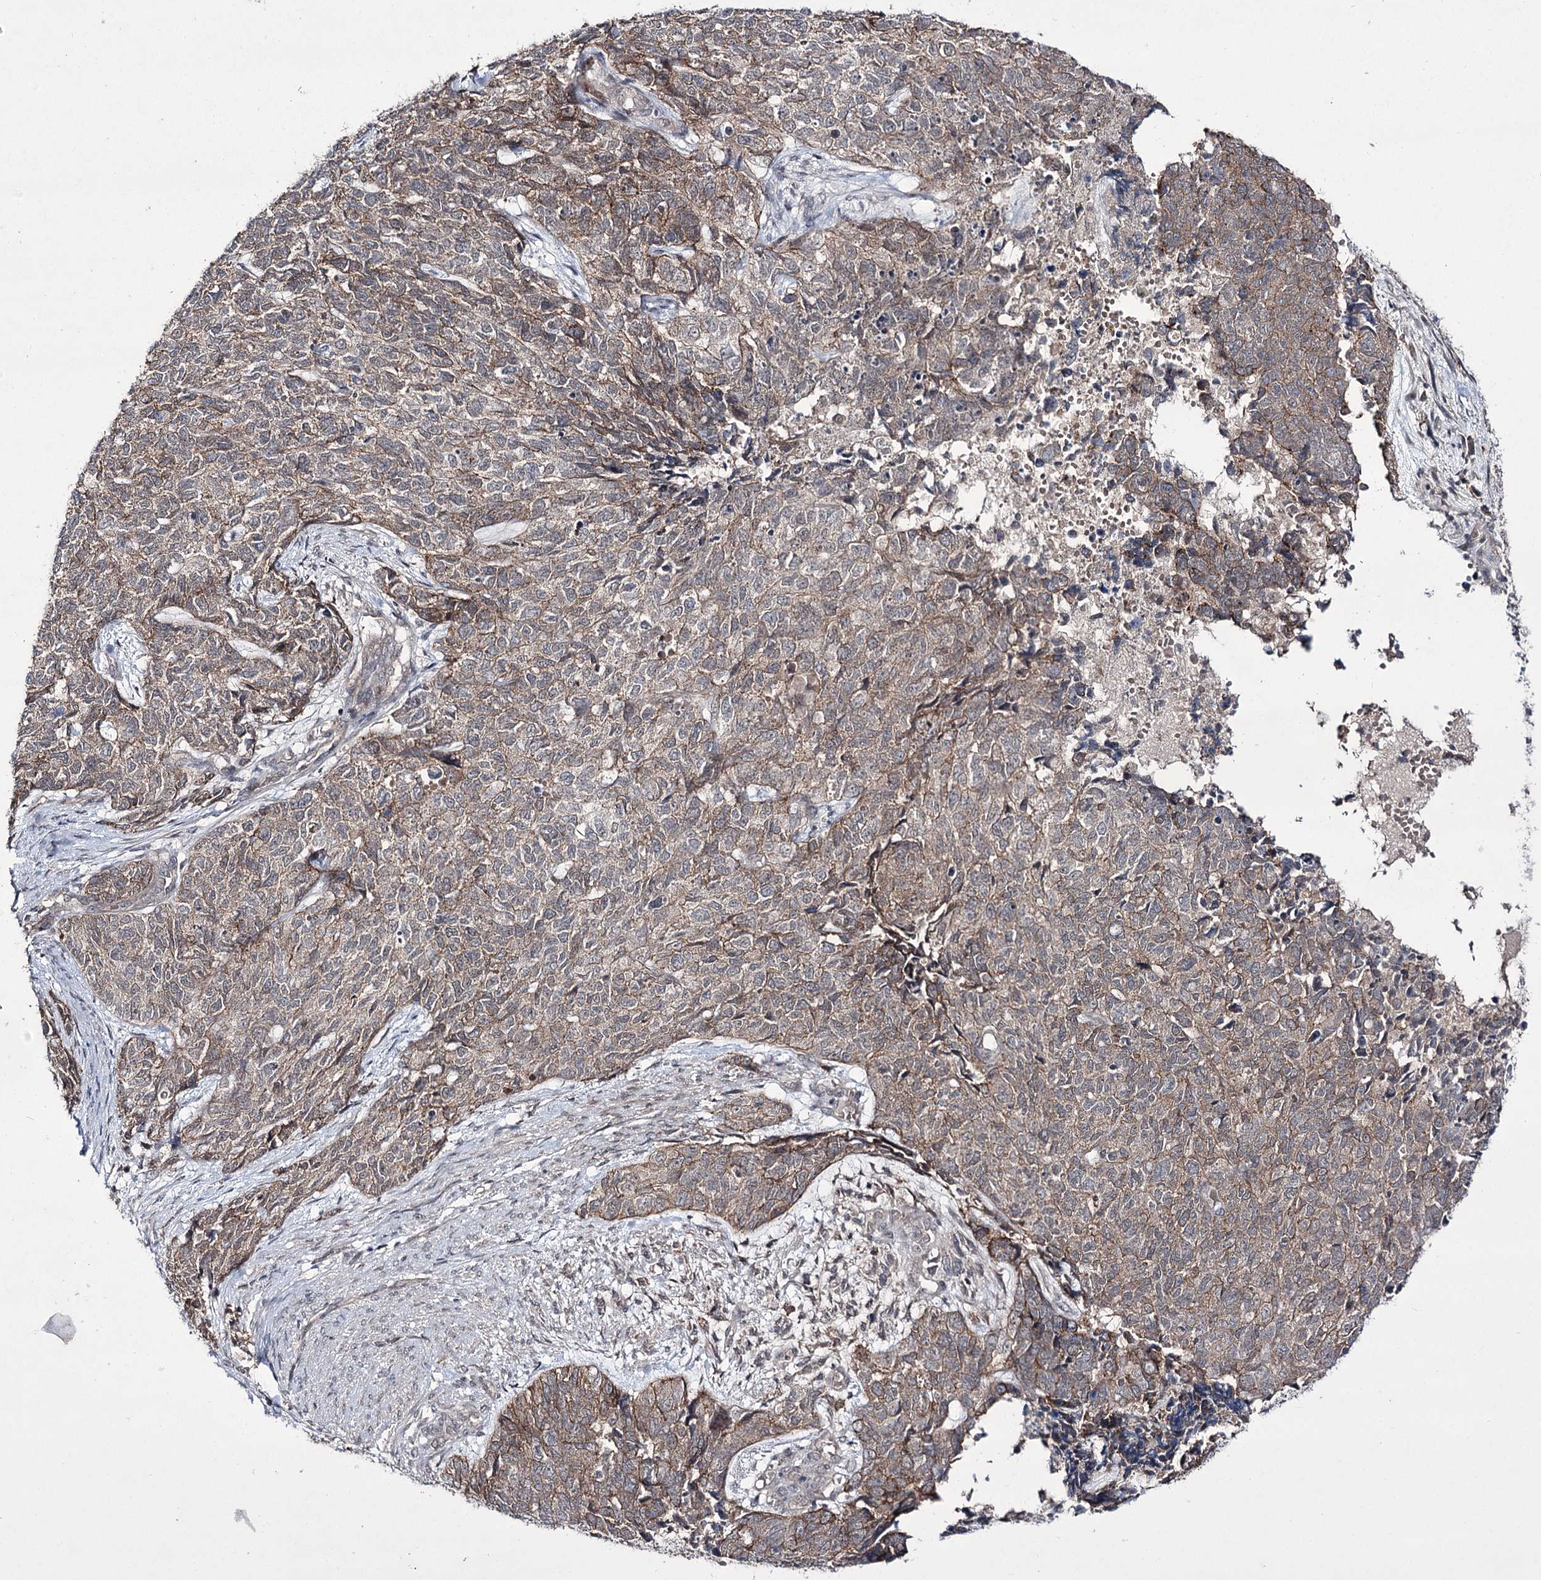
{"staining": {"intensity": "weak", "quantity": "25%-75%", "location": "cytoplasmic/membranous"}, "tissue": "cervical cancer", "cell_type": "Tumor cells", "image_type": "cancer", "snomed": [{"axis": "morphology", "description": "Squamous cell carcinoma, NOS"}, {"axis": "topography", "description": "Cervix"}], "caption": "Weak cytoplasmic/membranous expression for a protein is seen in approximately 25%-75% of tumor cells of squamous cell carcinoma (cervical) using immunohistochemistry.", "gene": "HOXC11", "patient": {"sex": "female", "age": 63}}